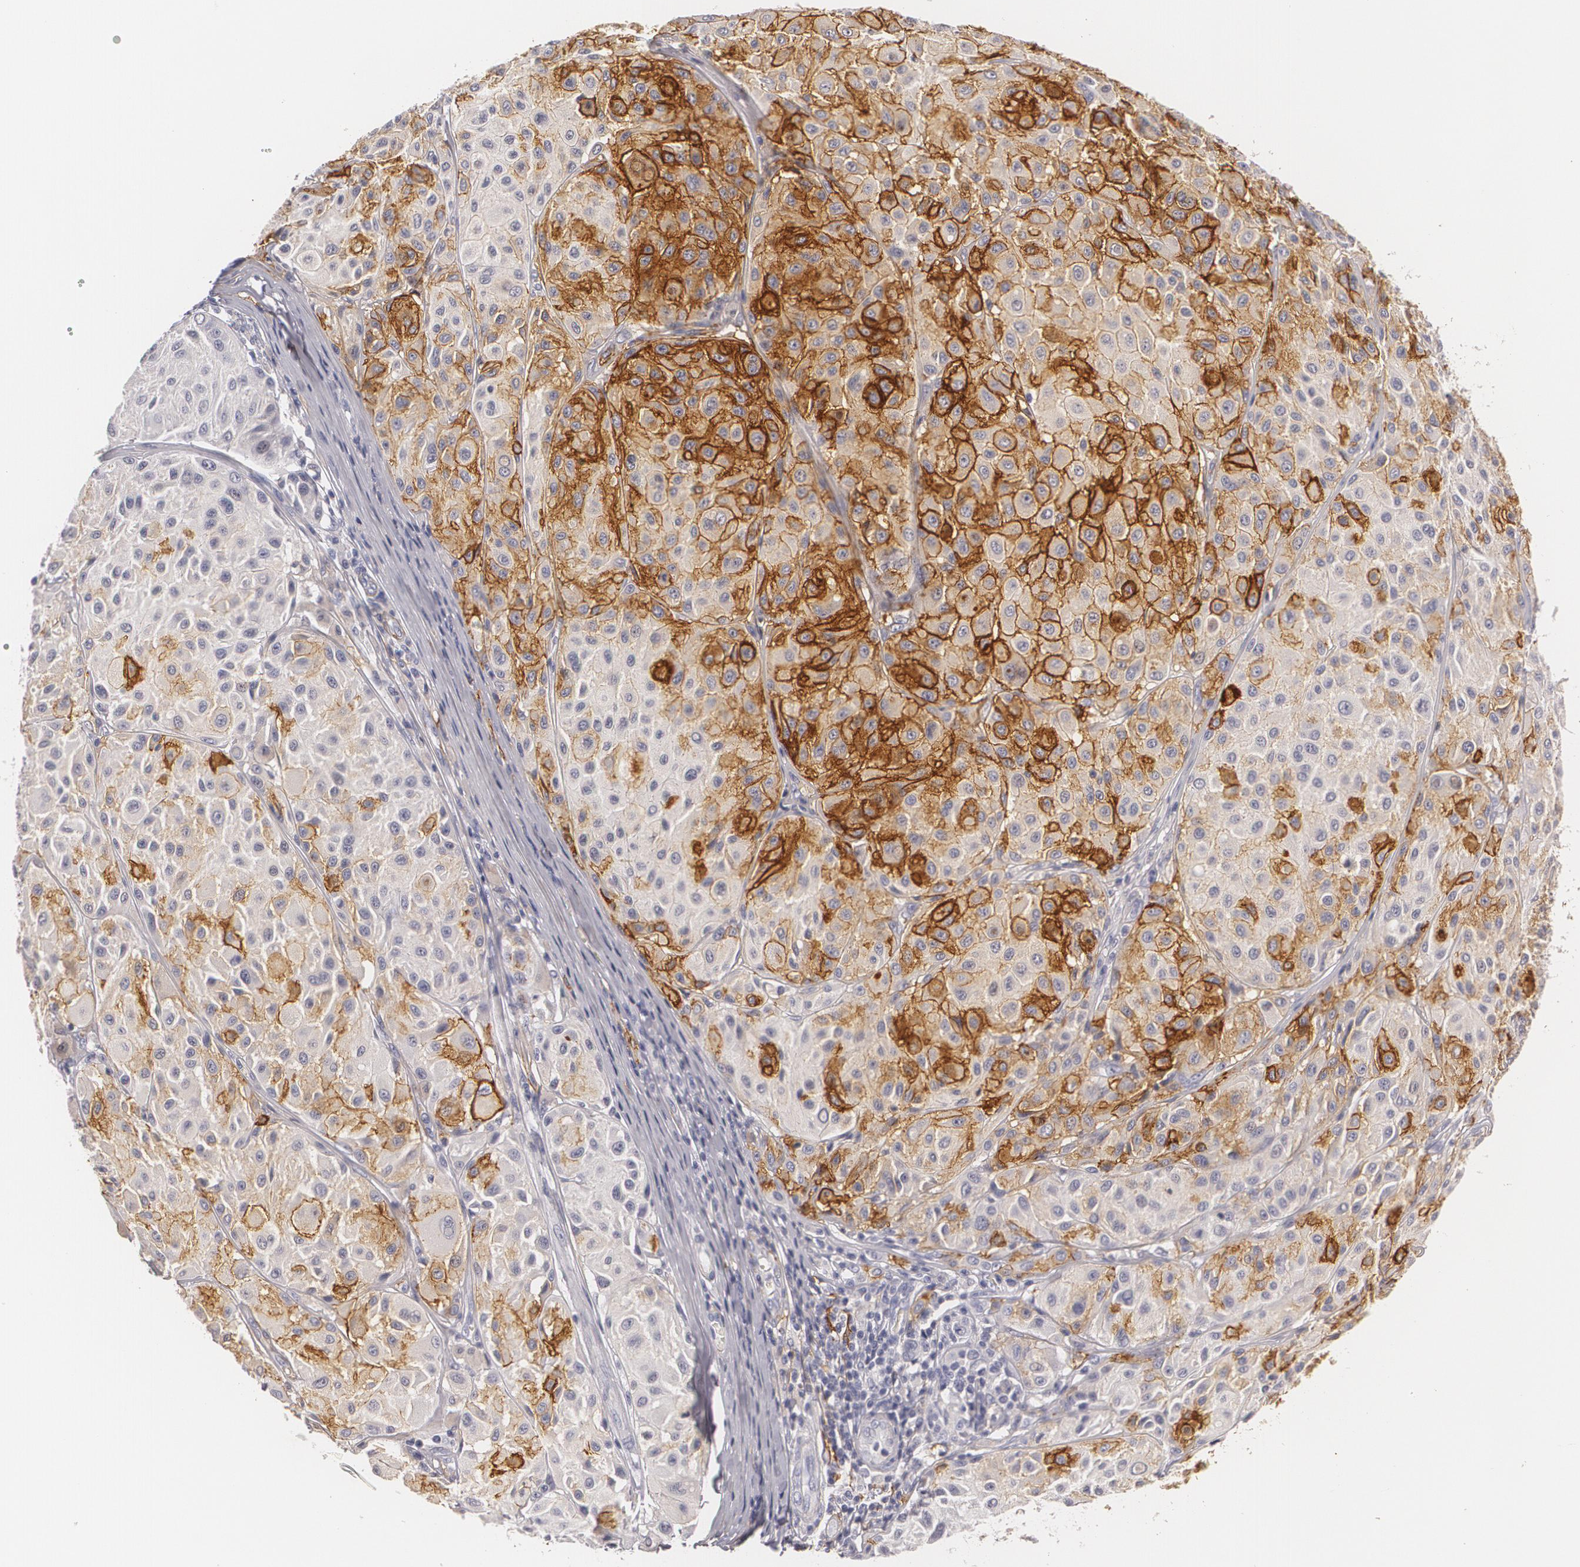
{"staining": {"intensity": "moderate", "quantity": "25%-75%", "location": "cytoplasmic/membranous"}, "tissue": "melanoma", "cell_type": "Tumor cells", "image_type": "cancer", "snomed": [{"axis": "morphology", "description": "Malignant melanoma, NOS"}, {"axis": "topography", "description": "Skin"}], "caption": "Malignant melanoma stained with immunohistochemistry (IHC) reveals moderate cytoplasmic/membranous staining in approximately 25%-75% of tumor cells.", "gene": "NGFR", "patient": {"sex": "male", "age": 36}}